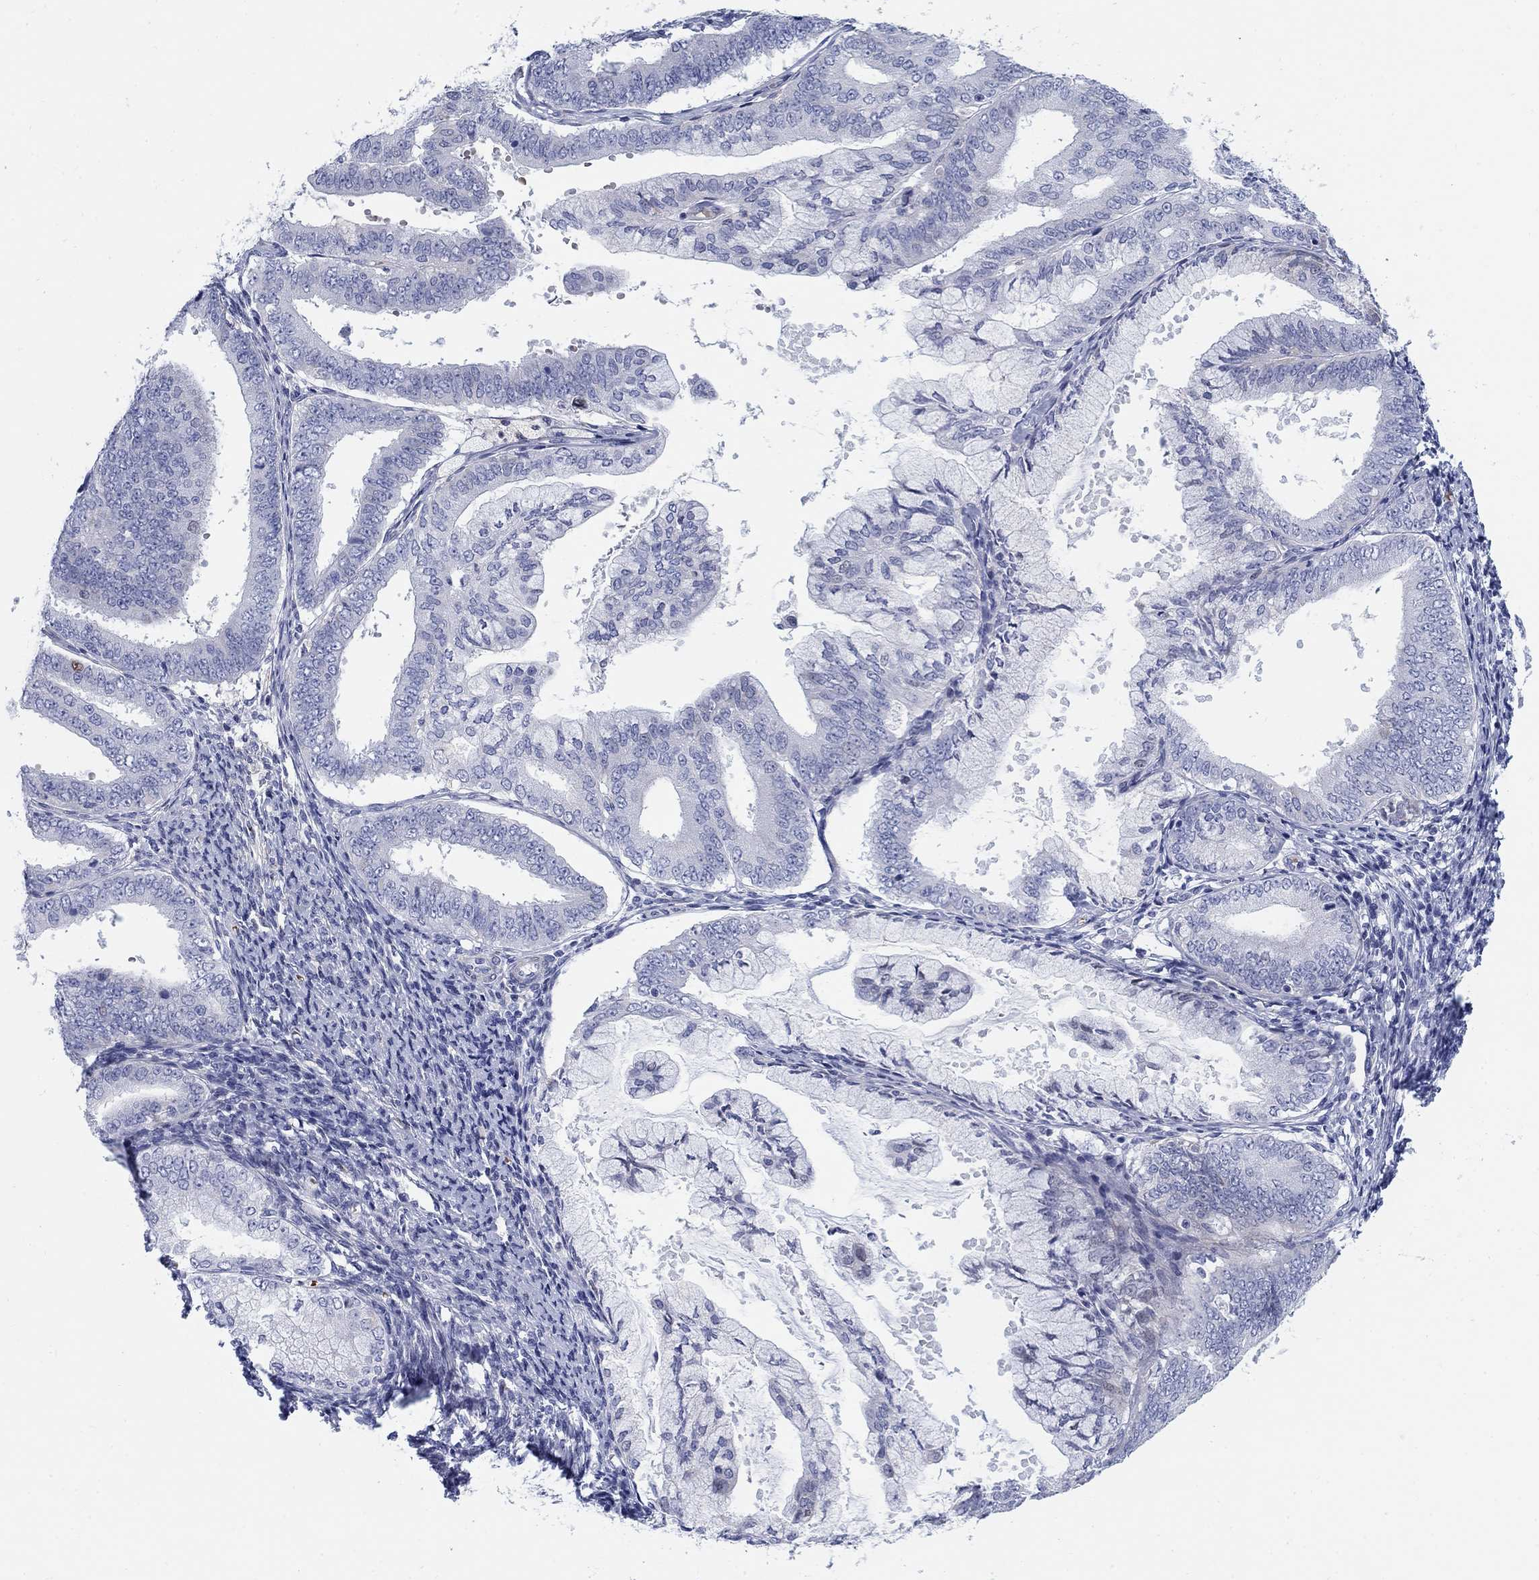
{"staining": {"intensity": "negative", "quantity": "none", "location": "none"}, "tissue": "endometrial cancer", "cell_type": "Tumor cells", "image_type": "cancer", "snomed": [{"axis": "morphology", "description": "Adenocarcinoma, NOS"}, {"axis": "topography", "description": "Endometrium"}], "caption": "High magnification brightfield microscopy of endometrial cancer stained with DAB (brown) and counterstained with hematoxylin (blue): tumor cells show no significant staining.", "gene": "HEATR4", "patient": {"sex": "female", "age": 63}}